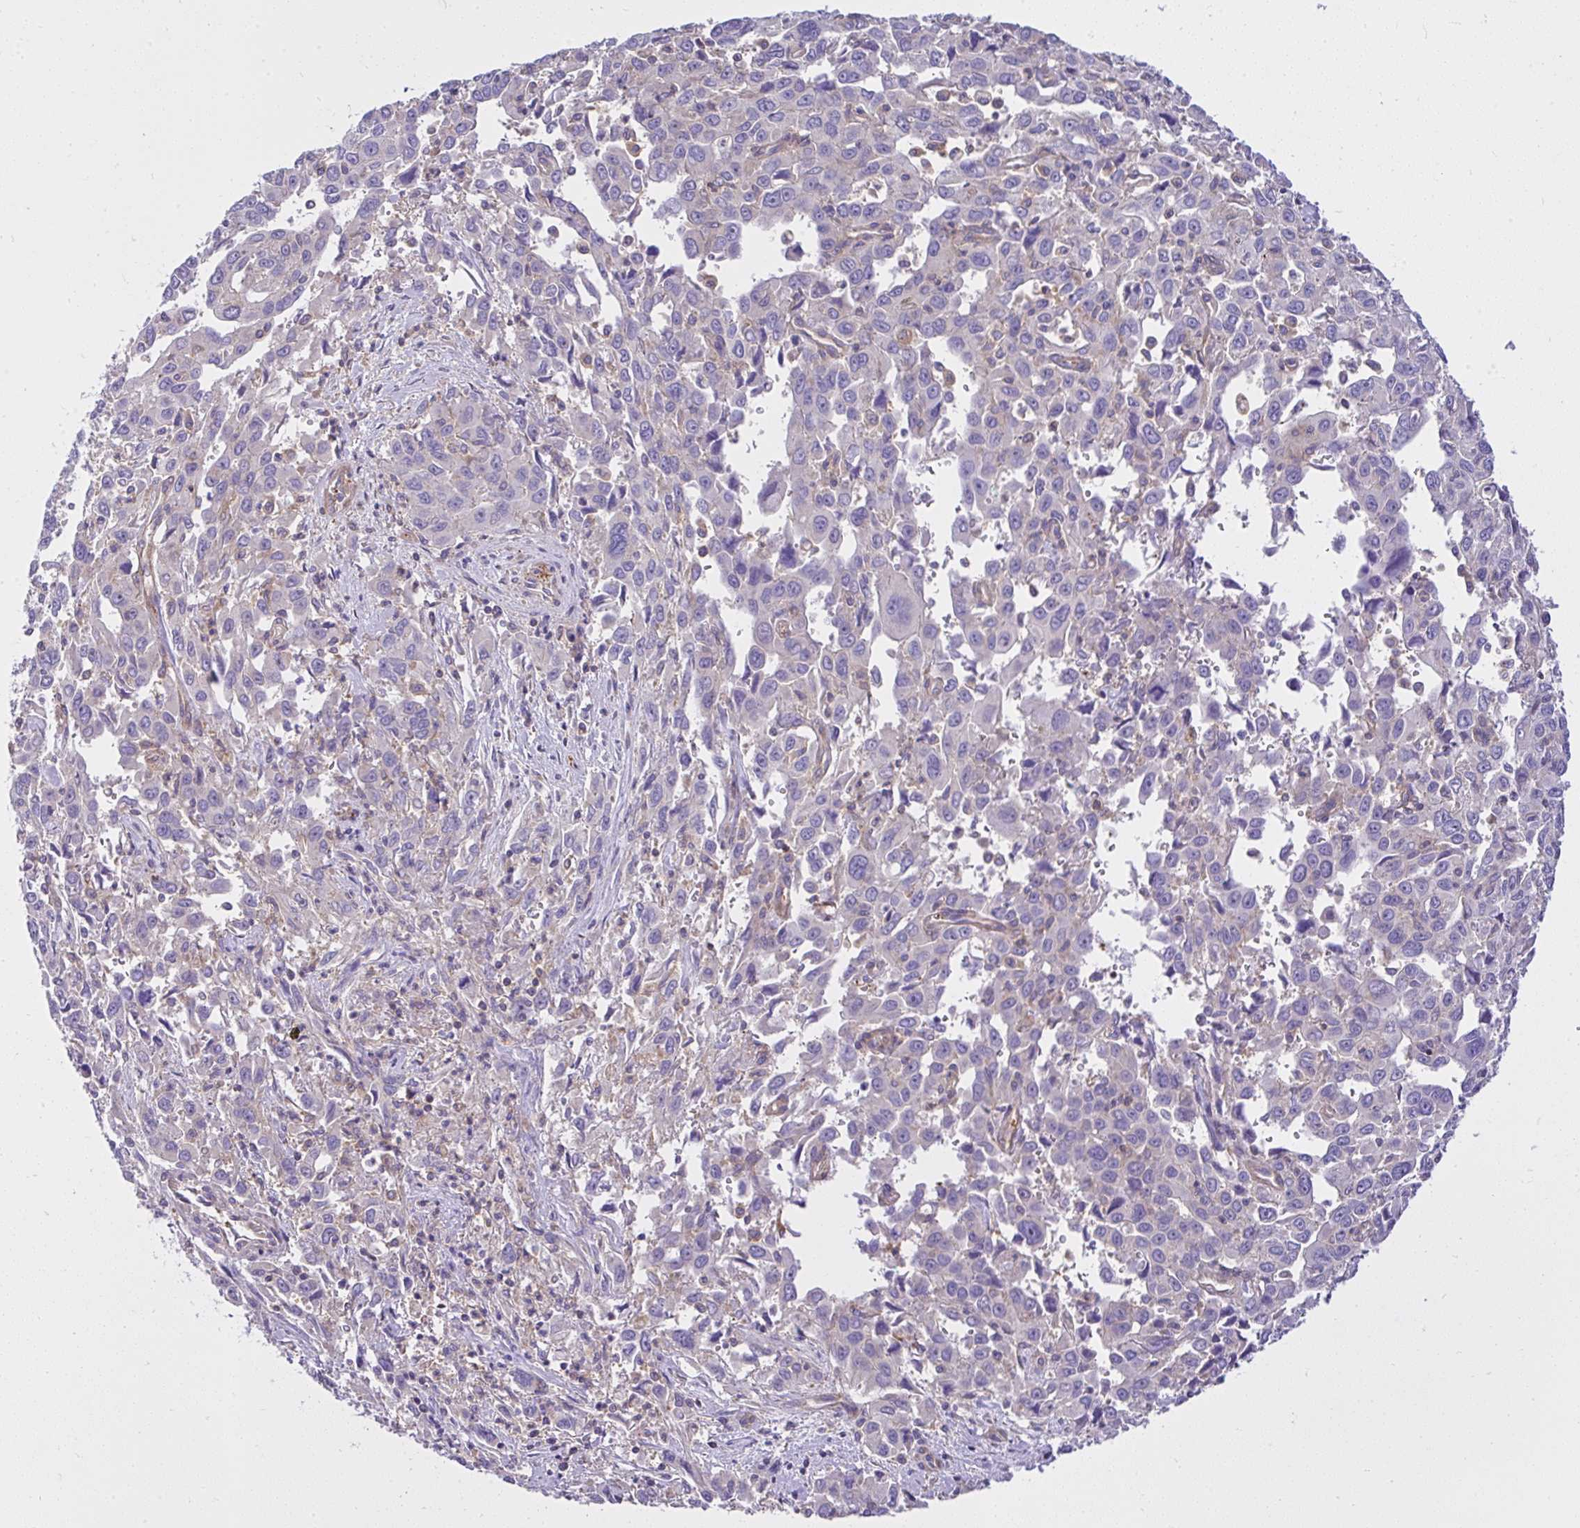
{"staining": {"intensity": "negative", "quantity": "none", "location": "none"}, "tissue": "liver cancer", "cell_type": "Tumor cells", "image_type": "cancer", "snomed": [{"axis": "morphology", "description": "Carcinoma, Hepatocellular, NOS"}, {"axis": "topography", "description": "Liver"}], "caption": "This histopathology image is of liver cancer (hepatocellular carcinoma) stained with immunohistochemistry (IHC) to label a protein in brown with the nuclei are counter-stained blue. There is no staining in tumor cells. (DAB (3,3'-diaminobenzidine) immunohistochemistry, high magnification).", "gene": "CCDC142", "patient": {"sex": "male", "age": 63}}